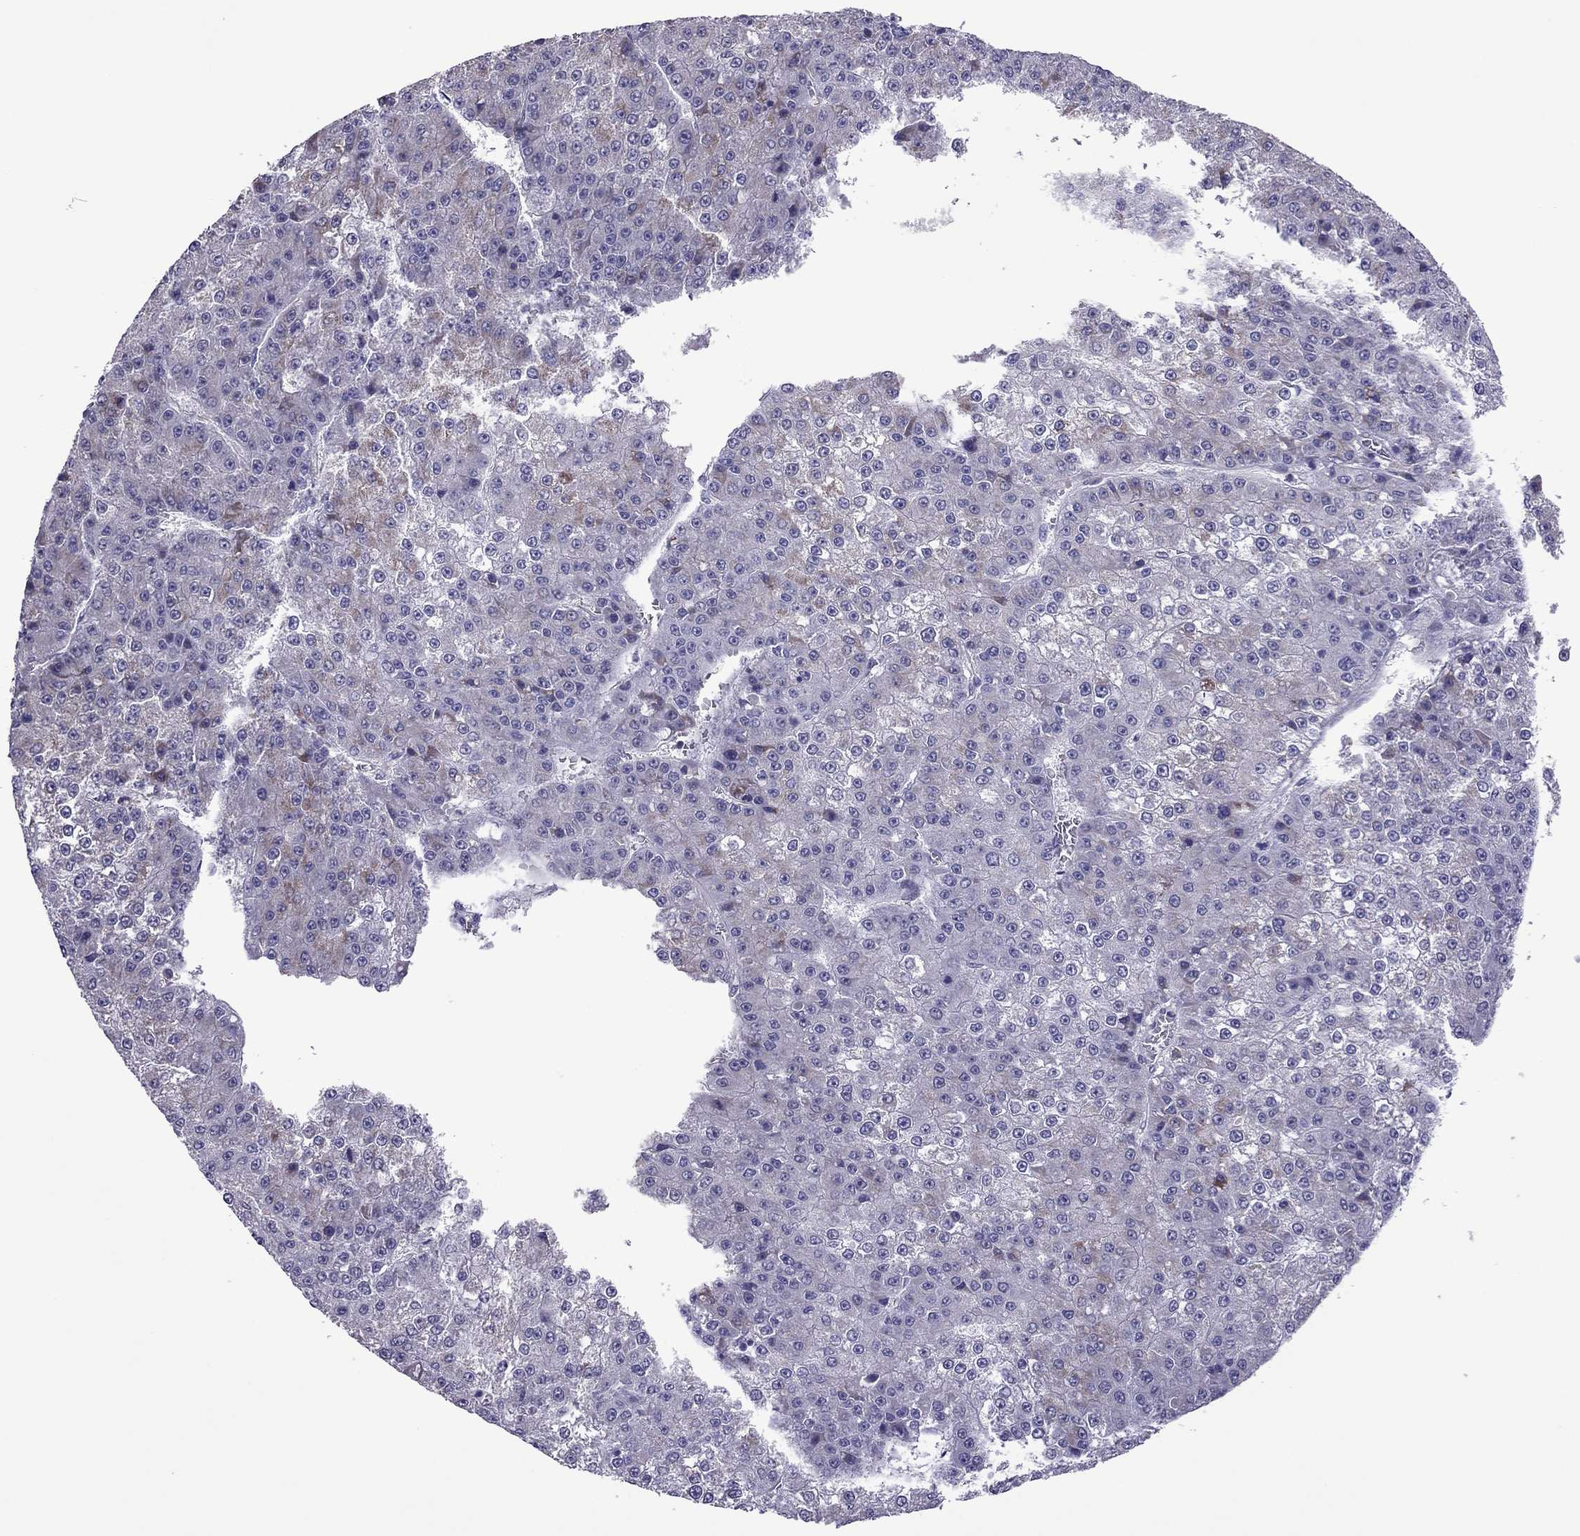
{"staining": {"intensity": "negative", "quantity": "none", "location": "none"}, "tissue": "liver cancer", "cell_type": "Tumor cells", "image_type": "cancer", "snomed": [{"axis": "morphology", "description": "Carcinoma, Hepatocellular, NOS"}, {"axis": "topography", "description": "Liver"}], "caption": "Micrograph shows no significant protein expression in tumor cells of hepatocellular carcinoma (liver).", "gene": "SLC16A8", "patient": {"sex": "female", "age": 73}}